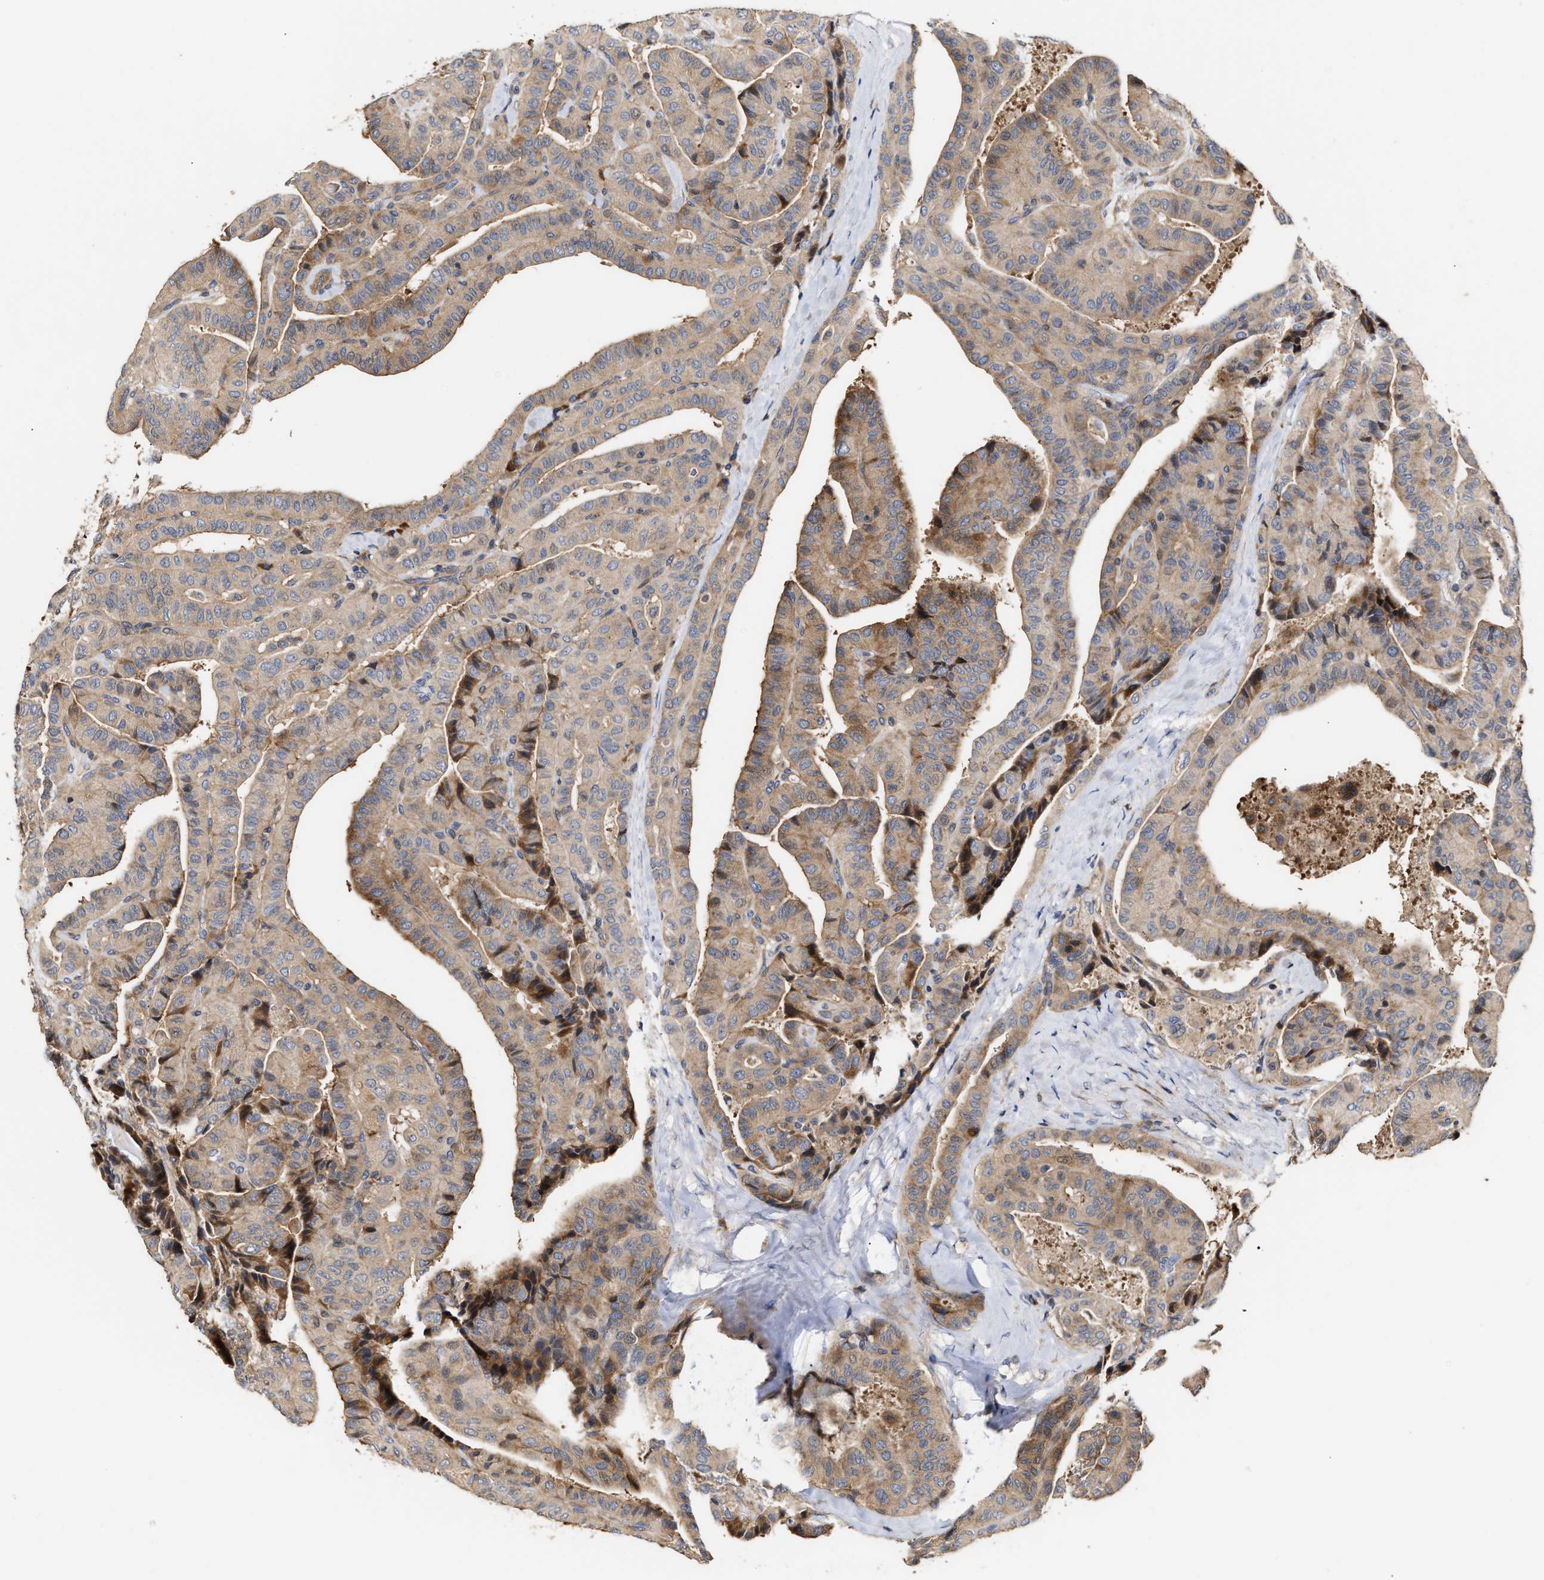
{"staining": {"intensity": "moderate", "quantity": "25%-75%", "location": "cytoplasmic/membranous"}, "tissue": "thyroid cancer", "cell_type": "Tumor cells", "image_type": "cancer", "snomed": [{"axis": "morphology", "description": "Papillary adenocarcinoma, NOS"}, {"axis": "topography", "description": "Thyroid gland"}], "caption": "Thyroid papillary adenocarcinoma tissue exhibits moderate cytoplasmic/membranous positivity in about 25%-75% of tumor cells", "gene": "CLIP2", "patient": {"sex": "male", "age": 77}}